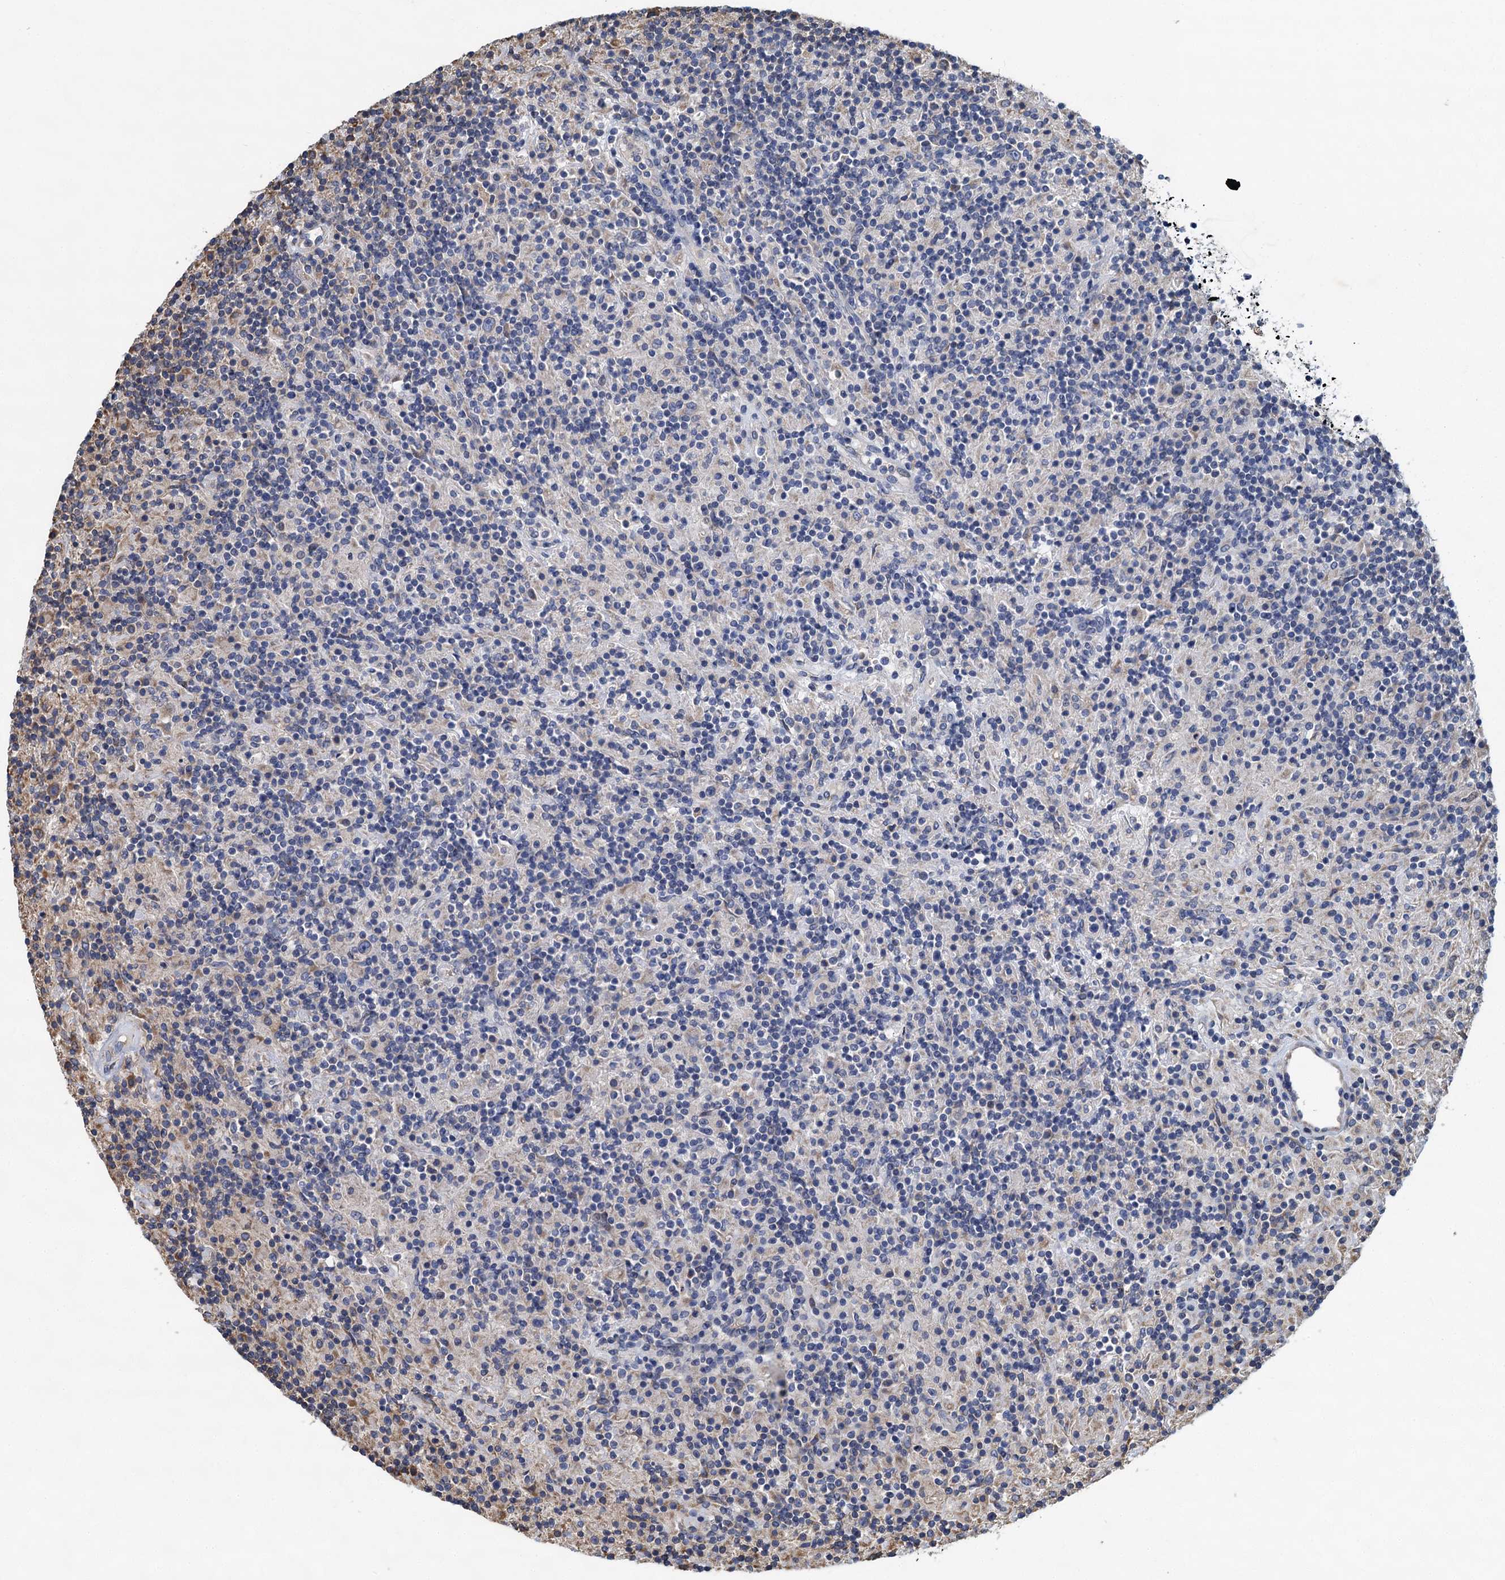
{"staining": {"intensity": "negative", "quantity": "none", "location": "none"}, "tissue": "lymphoma", "cell_type": "Tumor cells", "image_type": "cancer", "snomed": [{"axis": "morphology", "description": "Hodgkin's disease, NOS"}, {"axis": "topography", "description": "Lymph node"}], "caption": "Hodgkin's disease was stained to show a protein in brown. There is no significant positivity in tumor cells.", "gene": "LINS1", "patient": {"sex": "male", "age": 70}}